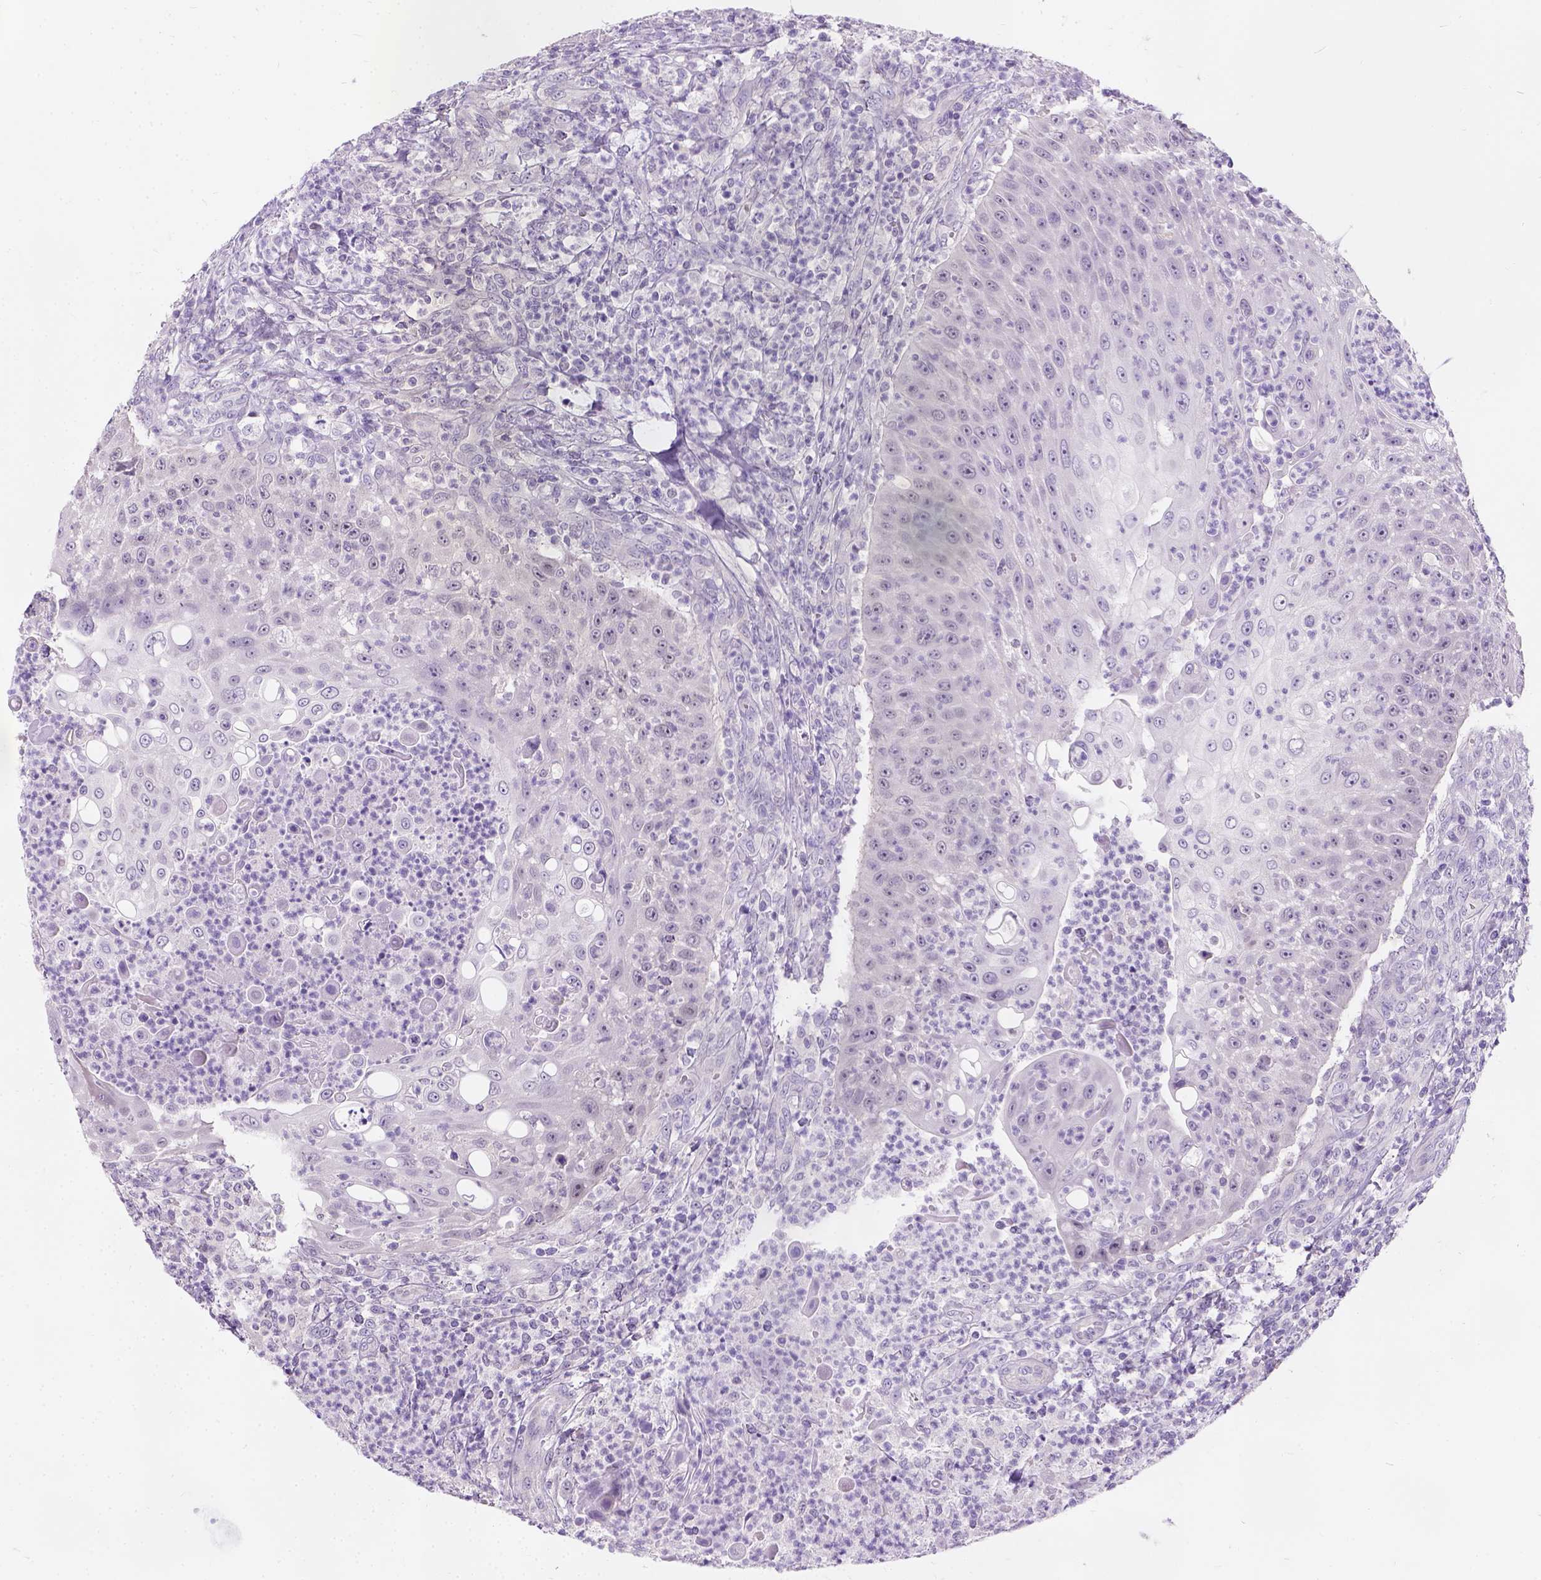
{"staining": {"intensity": "negative", "quantity": "none", "location": "none"}, "tissue": "head and neck cancer", "cell_type": "Tumor cells", "image_type": "cancer", "snomed": [{"axis": "morphology", "description": "Squamous cell carcinoma, NOS"}, {"axis": "topography", "description": "Head-Neck"}], "caption": "Protein analysis of squamous cell carcinoma (head and neck) reveals no significant staining in tumor cells. The staining was performed using DAB to visualize the protein expression in brown, while the nuclei were stained in blue with hematoxylin (Magnification: 20x).", "gene": "C20orf144", "patient": {"sex": "male", "age": 69}}